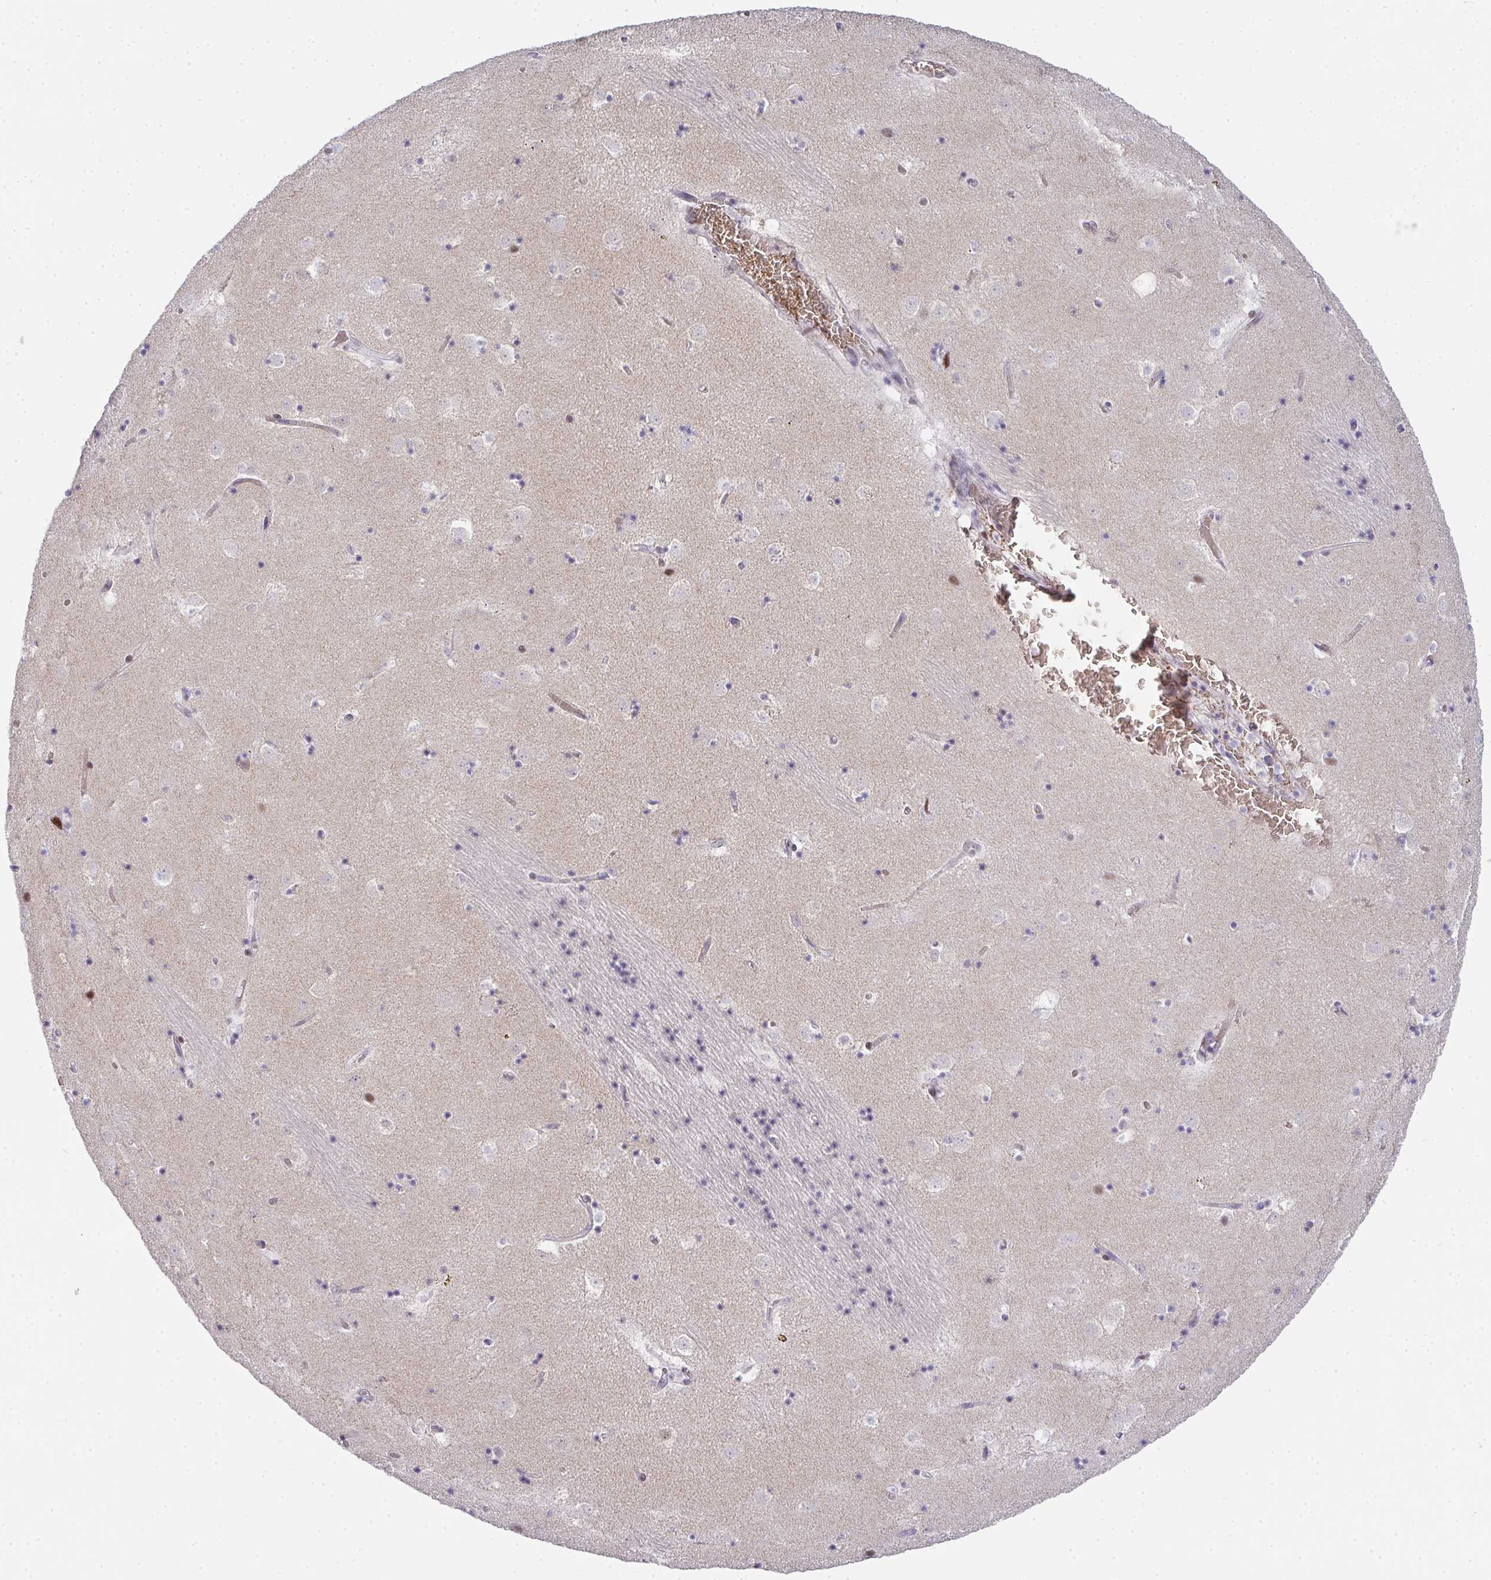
{"staining": {"intensity": "negative", "quantity": "none", "location": "none"}, "tissue": "caudate", "cell_type": "Glial cells", "image_type": "normal", "snomed": [{"axis": "morphology", "description": "Normal tissue, NOS"}, {"axis": "topography", "description": "Lateral ventricle wall"}], "caption": "Immunohistochemistry (IHC) image of unremarkable caudate: caudate stained with DAB reveals no significant protein expression in glial cells. Brightfield microscopy of IHC stained with DAB (3,3'-diaminobenzidine) (brown) and hematoxylin (blue), captured at high magnification.", "gene": "TNMD", "patient": {"sex": "male", "age": 58}}